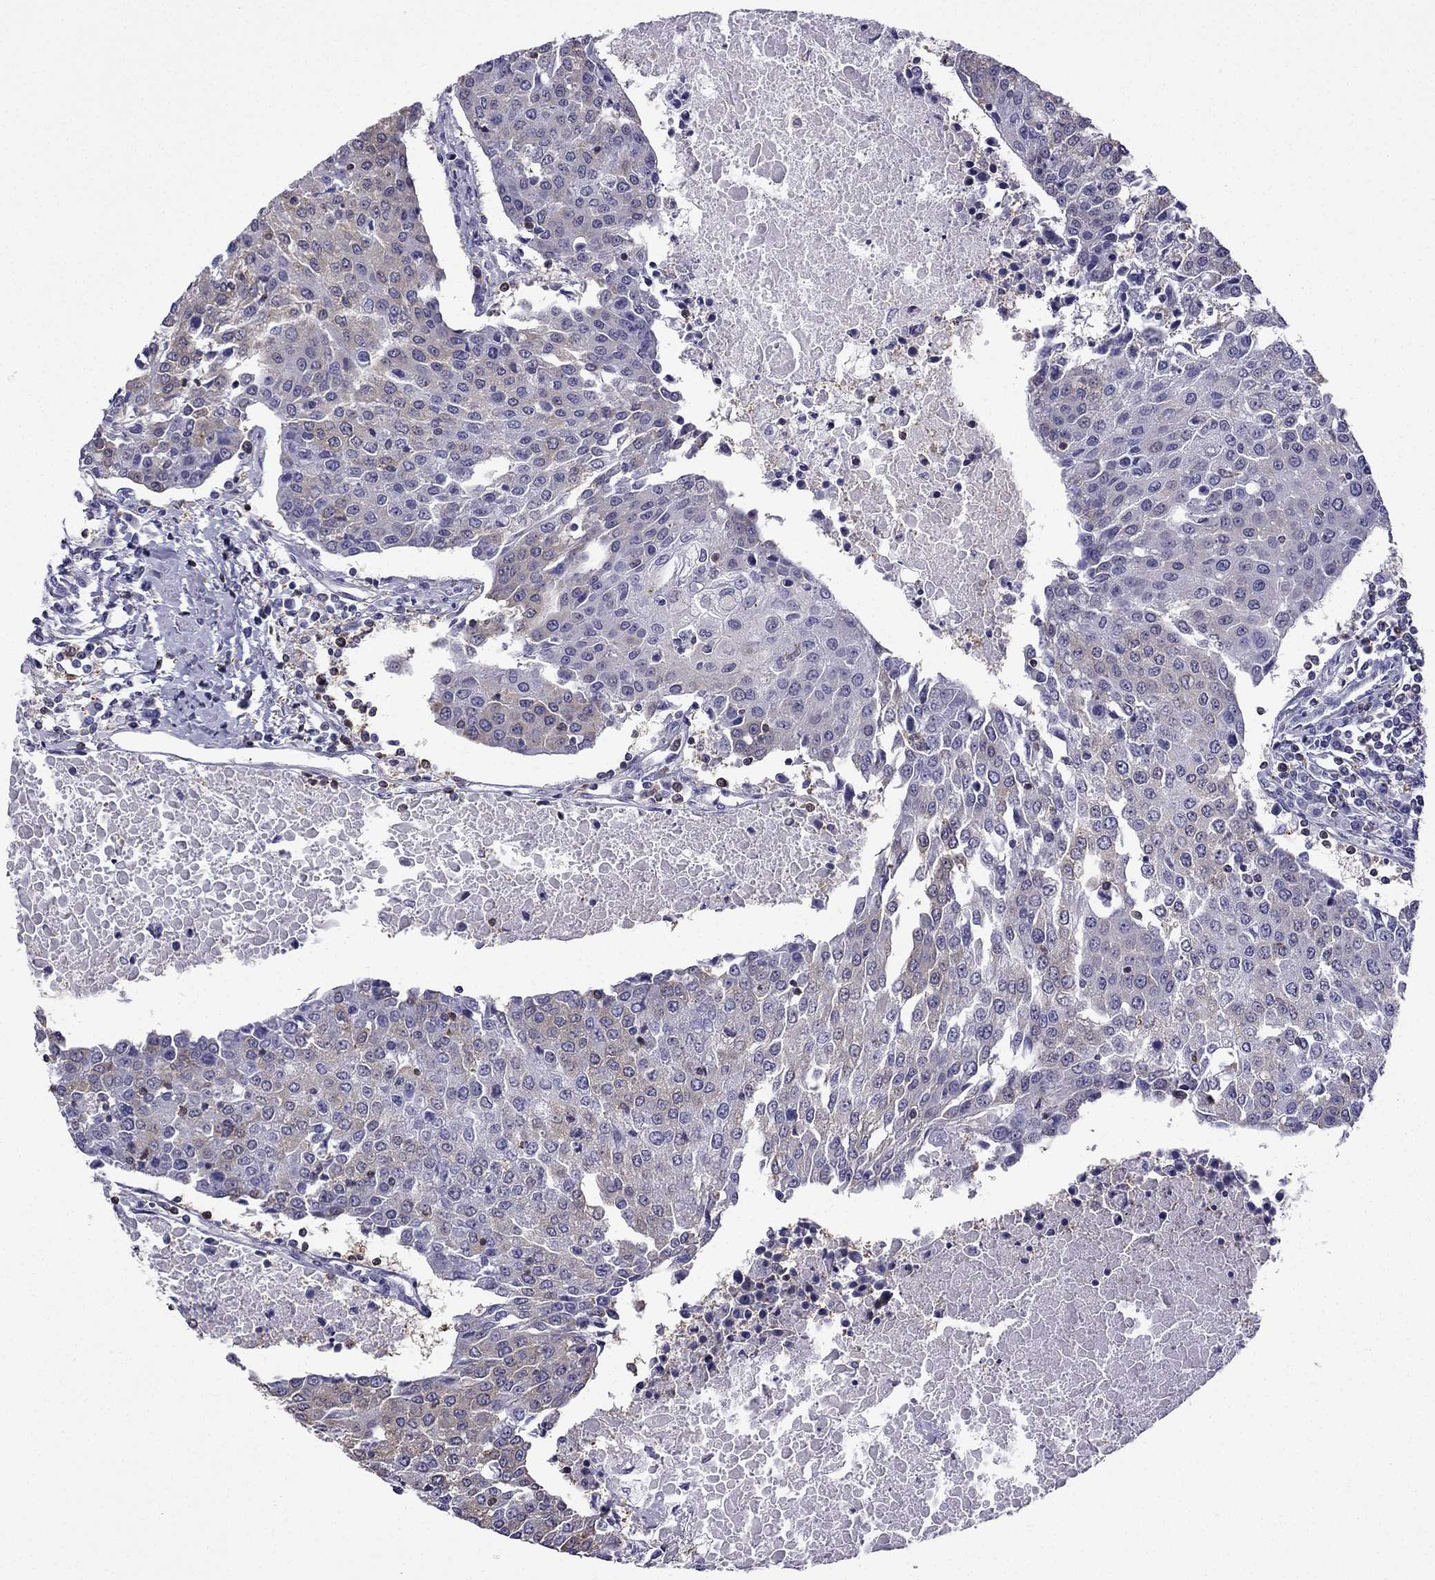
{"staining": {"intensity": "weak", "quantity": "<25%", "location": "cytoplasmic/membranous"}, "tissue": "urothelial cancer", "cell_type": "Tumor cells", "image_type": "cancer", "snomed": [{"axis": "morphology", "description": "Urothelial carcinoma, High grade"}, {"axis": "topography", "description": "Urinary bladder"}], "caption": "DAB (3,3'-diaminobenzidine) immunohistochemical staining of human urothelial cancer displays no significant expression in tumor cells.", "gene": "CCK", "patient": {"sex": "female", "age": 85}}